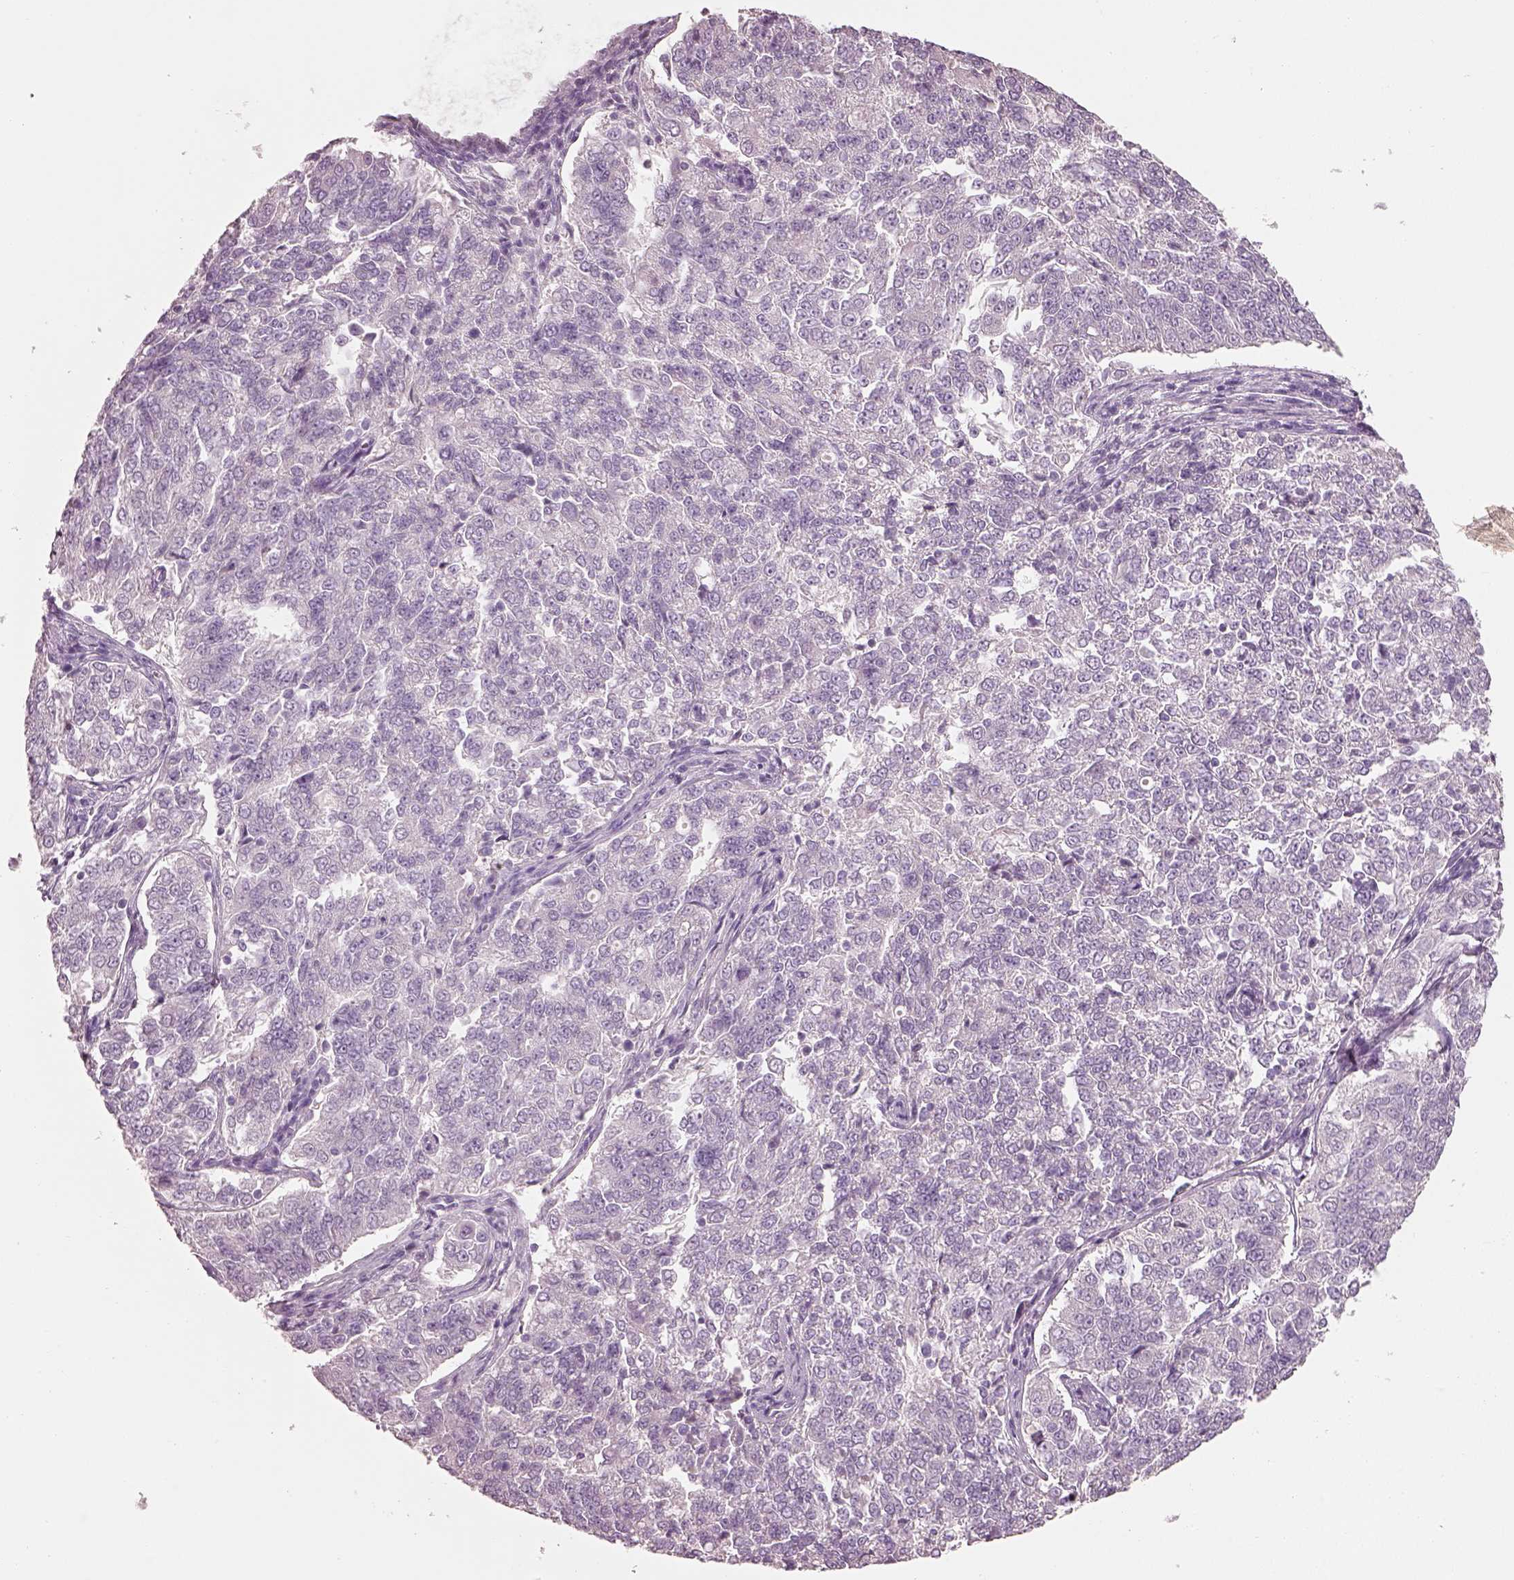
{"staining": {"intensity": "negative", "quantity": "none", "location": "none"}, "tissue": "endometrial cancer", "cell_type": "Tumor cells", "image_type": "cancer", "snomed": [{"axis": "morphology", "description": "Adenocarcinoma, NOS"}, {"axis": "topography", "description": "Endometrium"}], "caption": "Protein analysis of endometrial adenocarcinoma shows no significant expression in tumor cells.", "gene": "PNOC", "patient": {"sex": "female", "age": 43}}